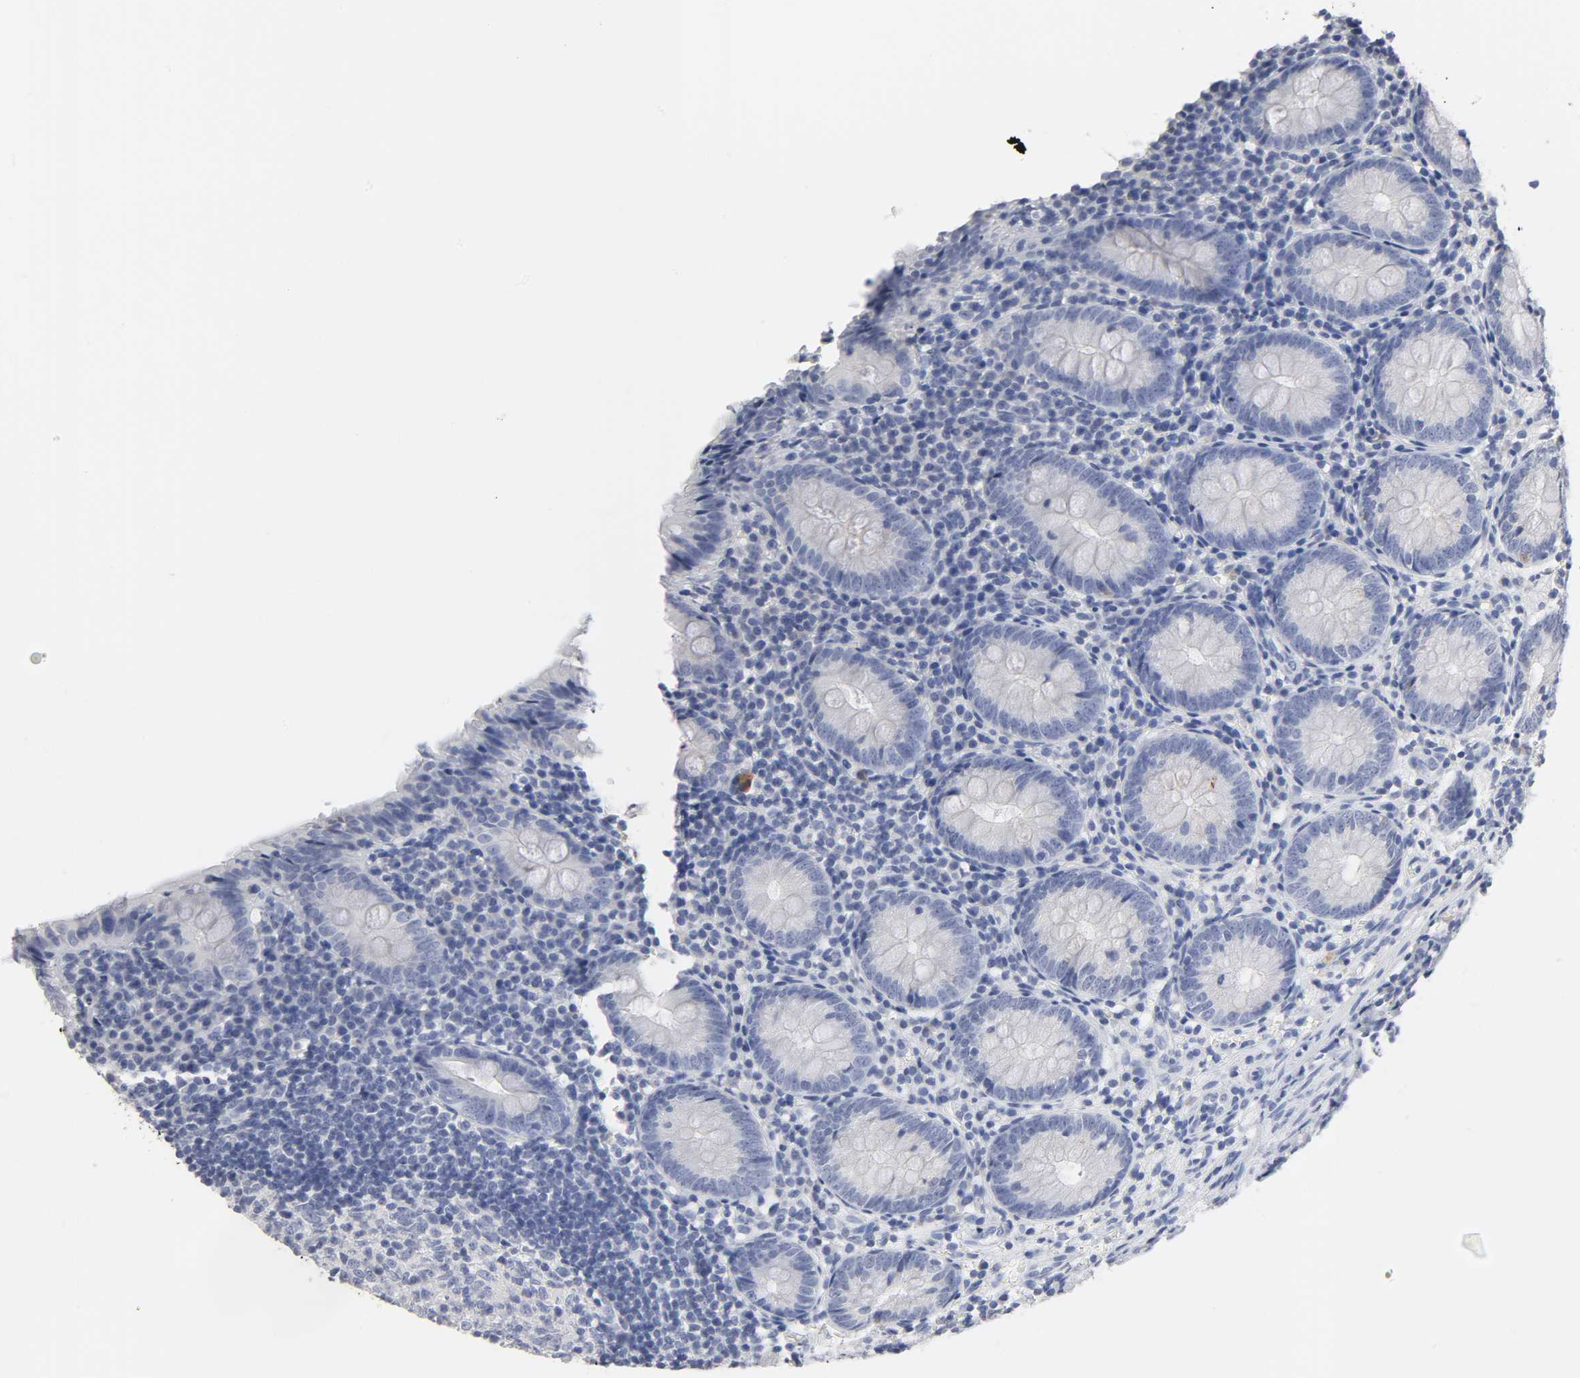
{"staining": {"intensity": "negative", "quantity": "none", "location": "none"}, "tissue": "appendix", "cell_type": "Glandular cells", "image_type": "normal", "snomed": [{"axis": "morphology", "description": "Normal tissue, NOS"}, {"axis": "topography", "description": "Appendix"}], "caption": "High power microscopy micrograph of an immunohistochemistry image of unremarkable appendix, revealing no significant positivity in glandular cells.", "gene": "SLCO1B3", "patient": {"sex": "female", "age": 10}}